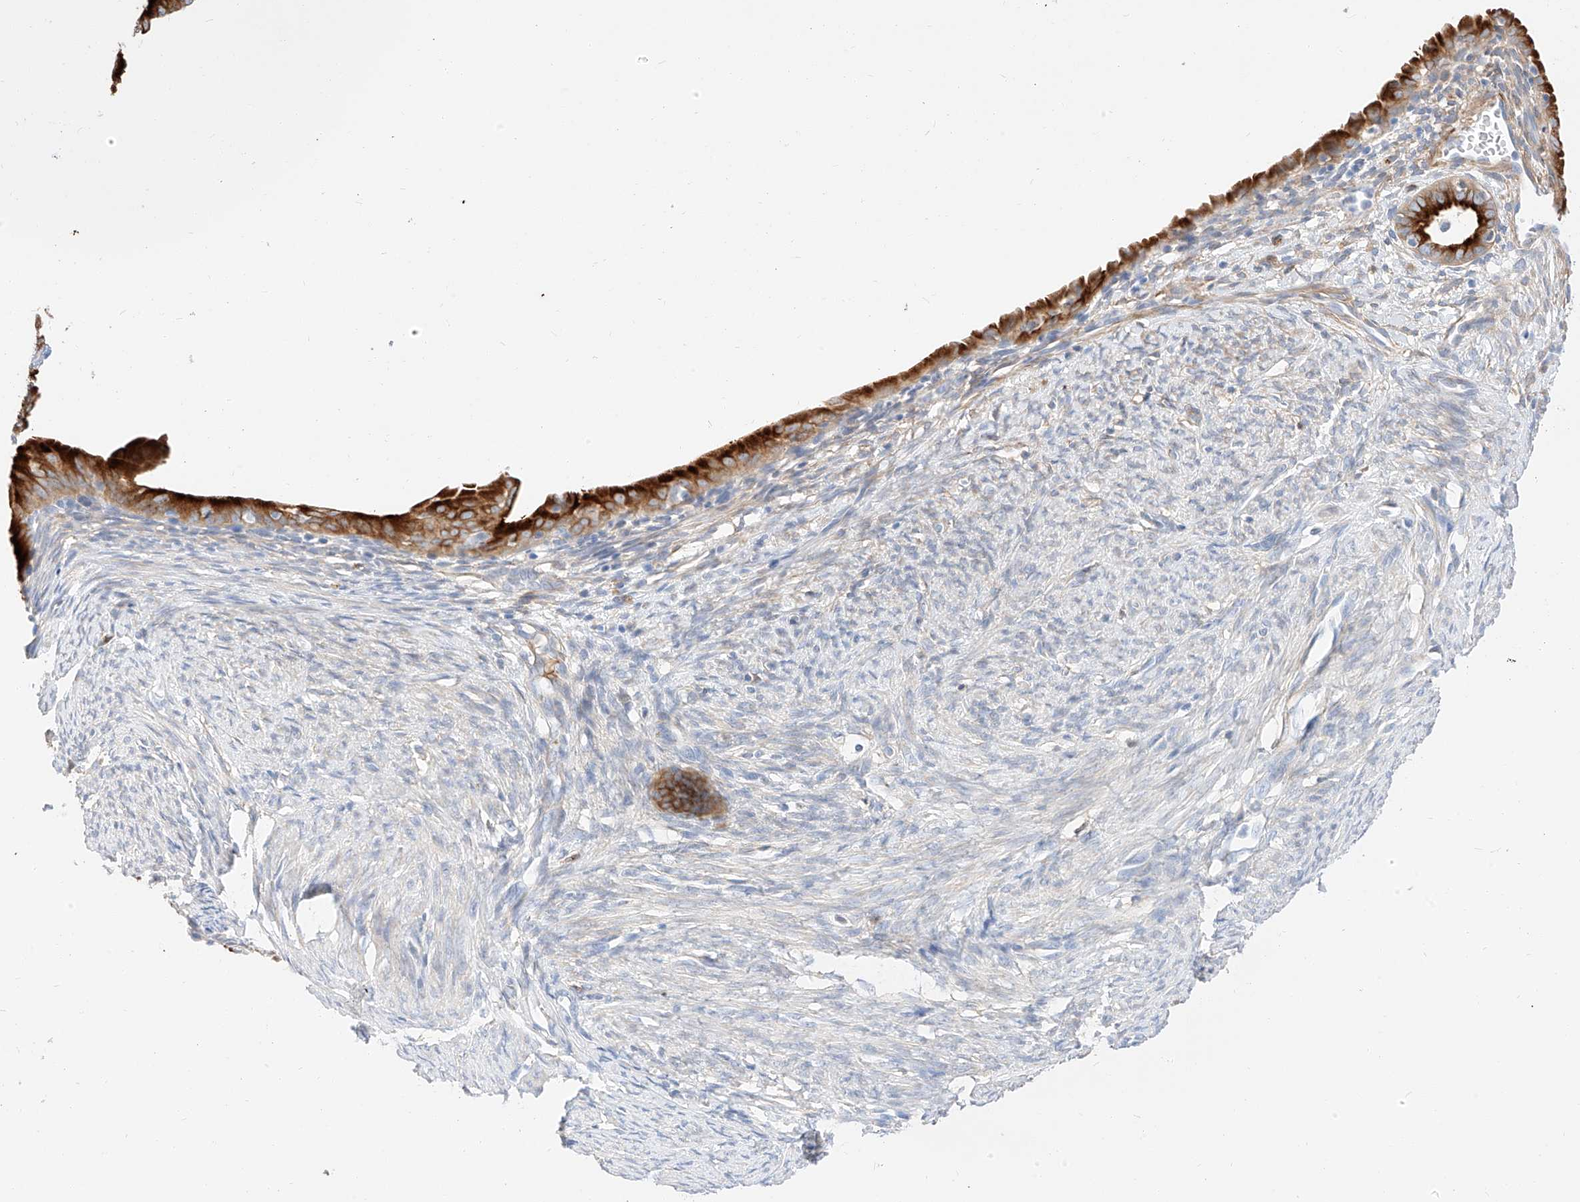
{"staining": {"intensity": "strong", "quantity": ">75%", "location": "cytoplasmic/membranous"}, "tissue": "endometrial cancer", "cell_type": "Tumor cells", "image_type": "cancer", "snomed": [{"axis": "morphology", "description": "Adenocarcinoma, NOS"}, {"axis": "topography", "description": "Endometrium"}], "caption": "Protein staining of endometrial cancer (adenocarcinoma) tissue displays strong cytoplasmic/membranous positivity in approximately >75% of tumor cells. The staining was performed using DAB to visualize the protein expression in brown, while the nuclei were stained in blue with hematoxylin (Magnification: 20x).", "gene": "MAP7", "patient": {"sex": "female", "age": 51}}